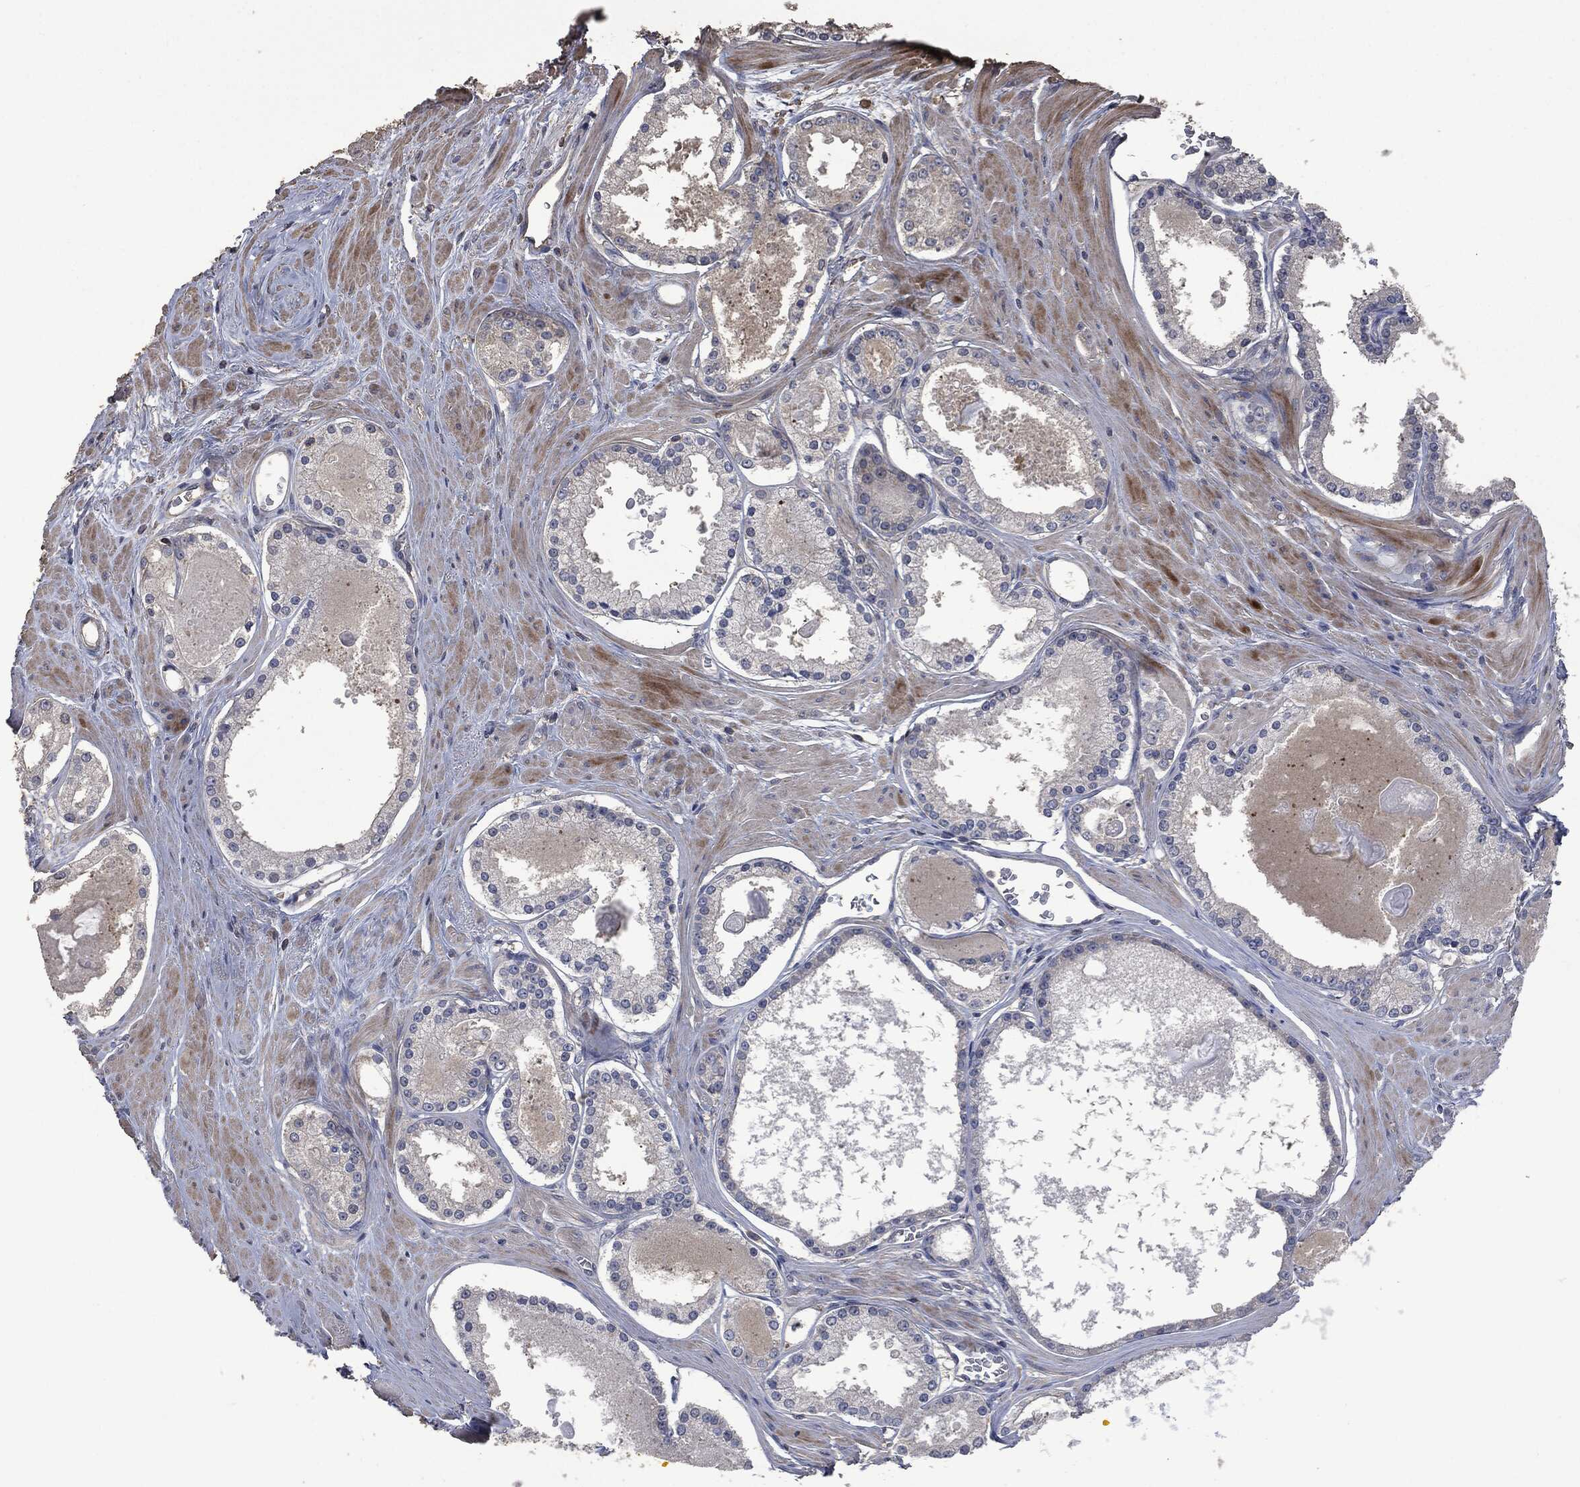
{"staining": {"intensity": "strong", "quantity": "25%-75%", "location": "cytoplasmic/membranous"}, "tissue": "prostate cancer", "cell_type": "Tumor cells", "image_type": "cancer", "snomed": [{"axis": "morphology", "description": "Adenocarcinoma, NOS"}, {"axis": "topography", "description": "Prostate"}], "caption": "A high-resolution micrograph shows IHC staining of prostate adenocarcinoma, which reveals strong cytoplasmic/membranous staining in approximately 25%-75% of tumor cells. Nuclei are stained in blue.", "gene": "MSLN", "patient": {"sex": "male", "age": 61}}